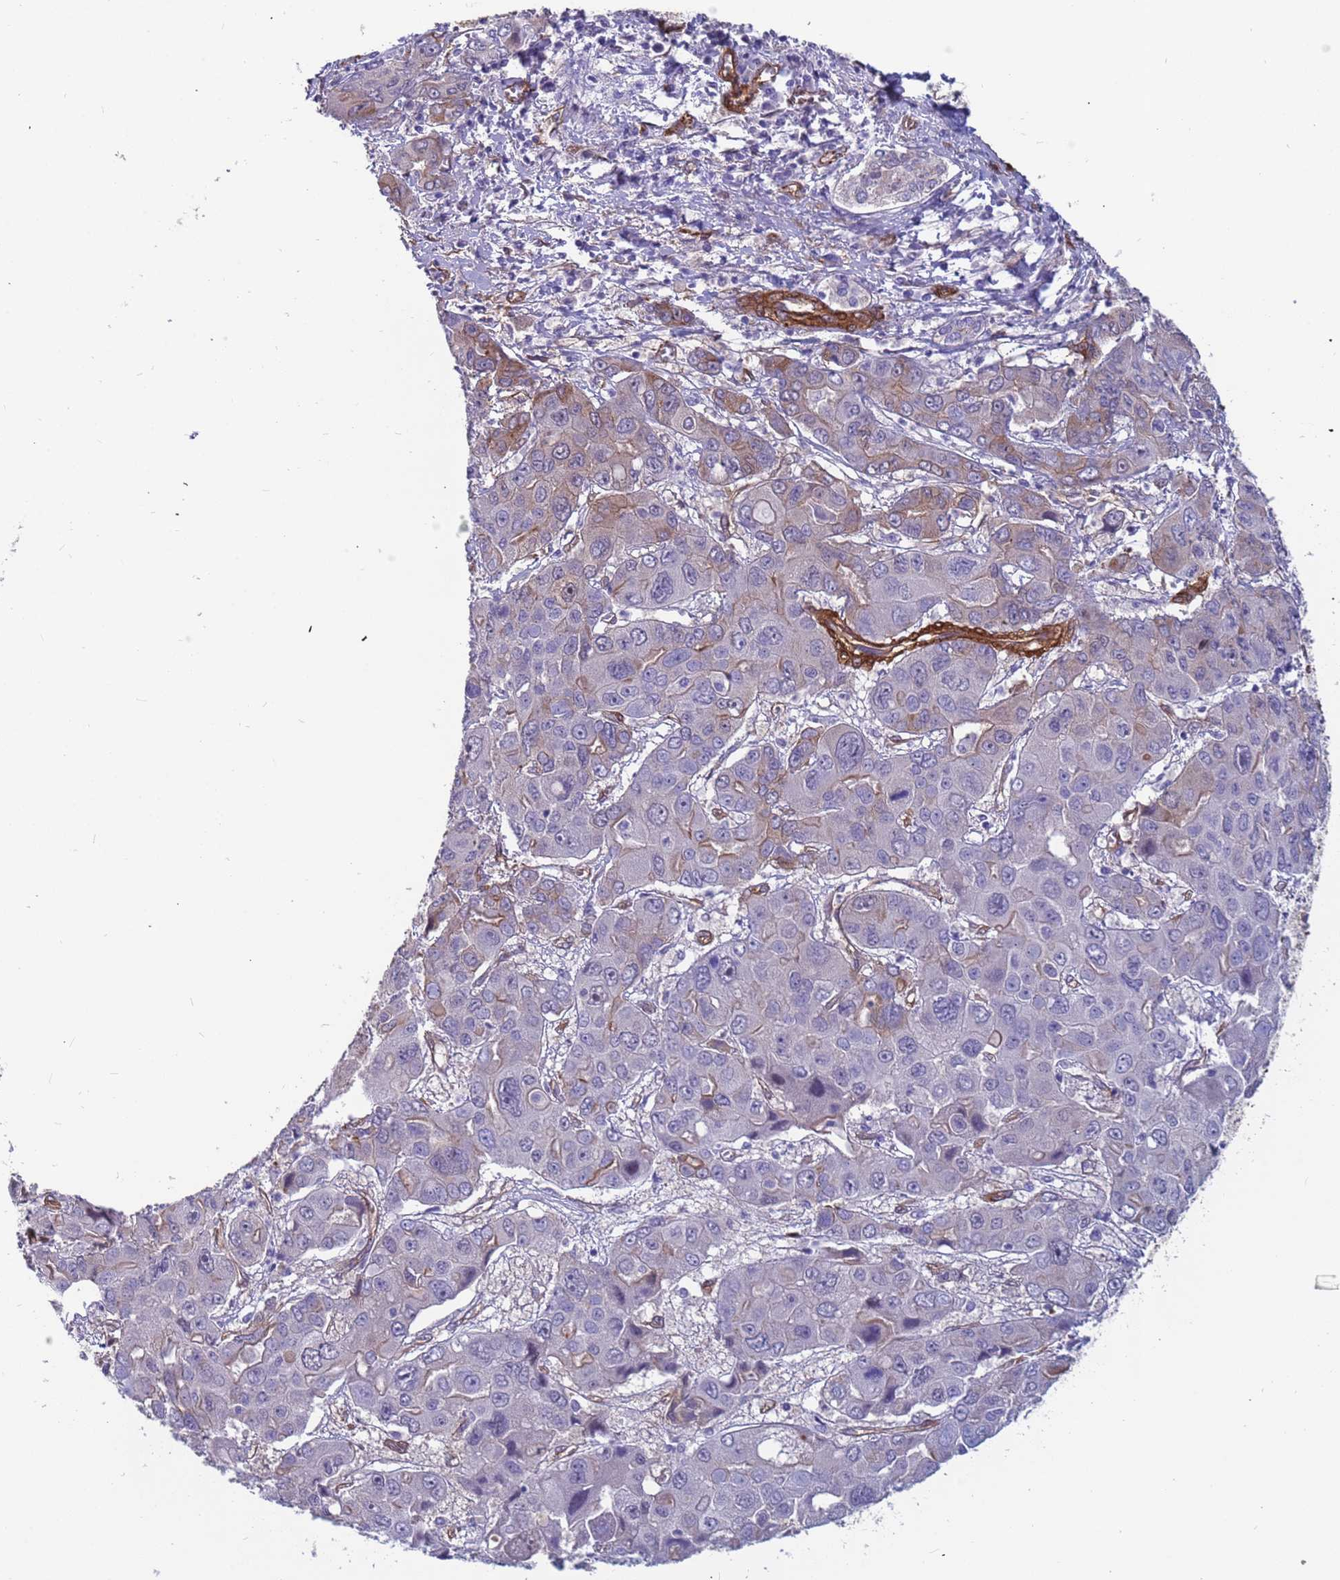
{"staining": {"intensity": "negative", "quantity": "none", "location": "none"}, "tissue": "liver cancer", "cell_type": "Tumor cells", "image_type": "cancer", "snomed": [{"axis": "morphology", "description": "Cholangiocarcinoma"}, {"axis": "topography", "description": "Liver"}], "caption": "High power microscopy photomicrograph of an immunohistochemistry photomicrograph of liver cholangiocarcinoma, revealing no significant expression in tumor cells.", "gene": "EHD2", "patient": {"sex": "male", "age": 67}}